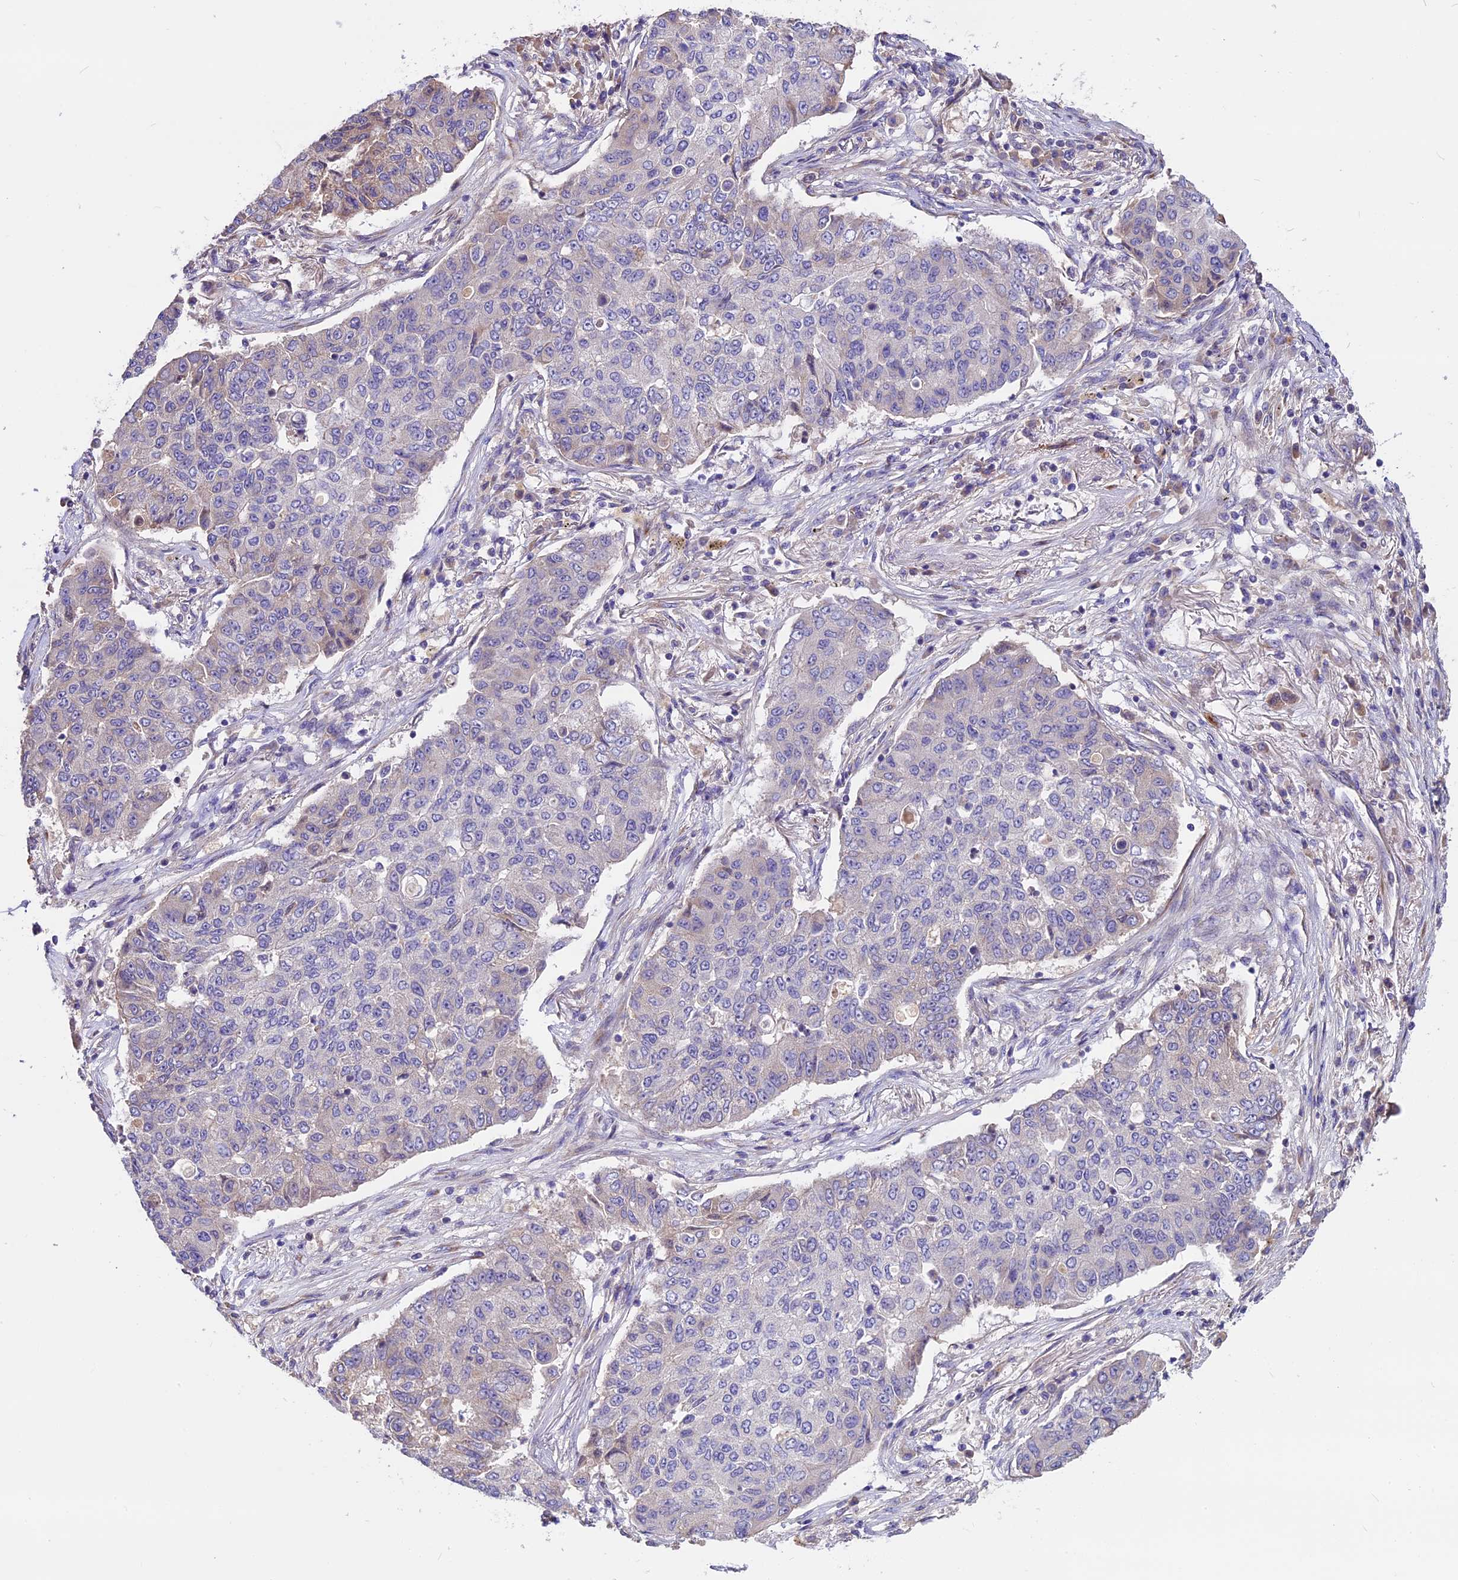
{"staining": {"intensity": "negative", "quantity": "none", "location": "none"}, "tissue": "lung cancer", "cell_type": "Tumor cells", "image_type": "cancer", "snomed": [{"axis": "morphology", "description": "Squamous cell carcinoma, NOS"}, {"axis": "topography", "description": "Lung"}], "caption": "Lung cancer (squamous cell carcinoma) was stained to show a protein in brown. There is no significant expression in tumor cells.", "gene": "ANO3", "patient": {"sex": "male", "age": 74}}